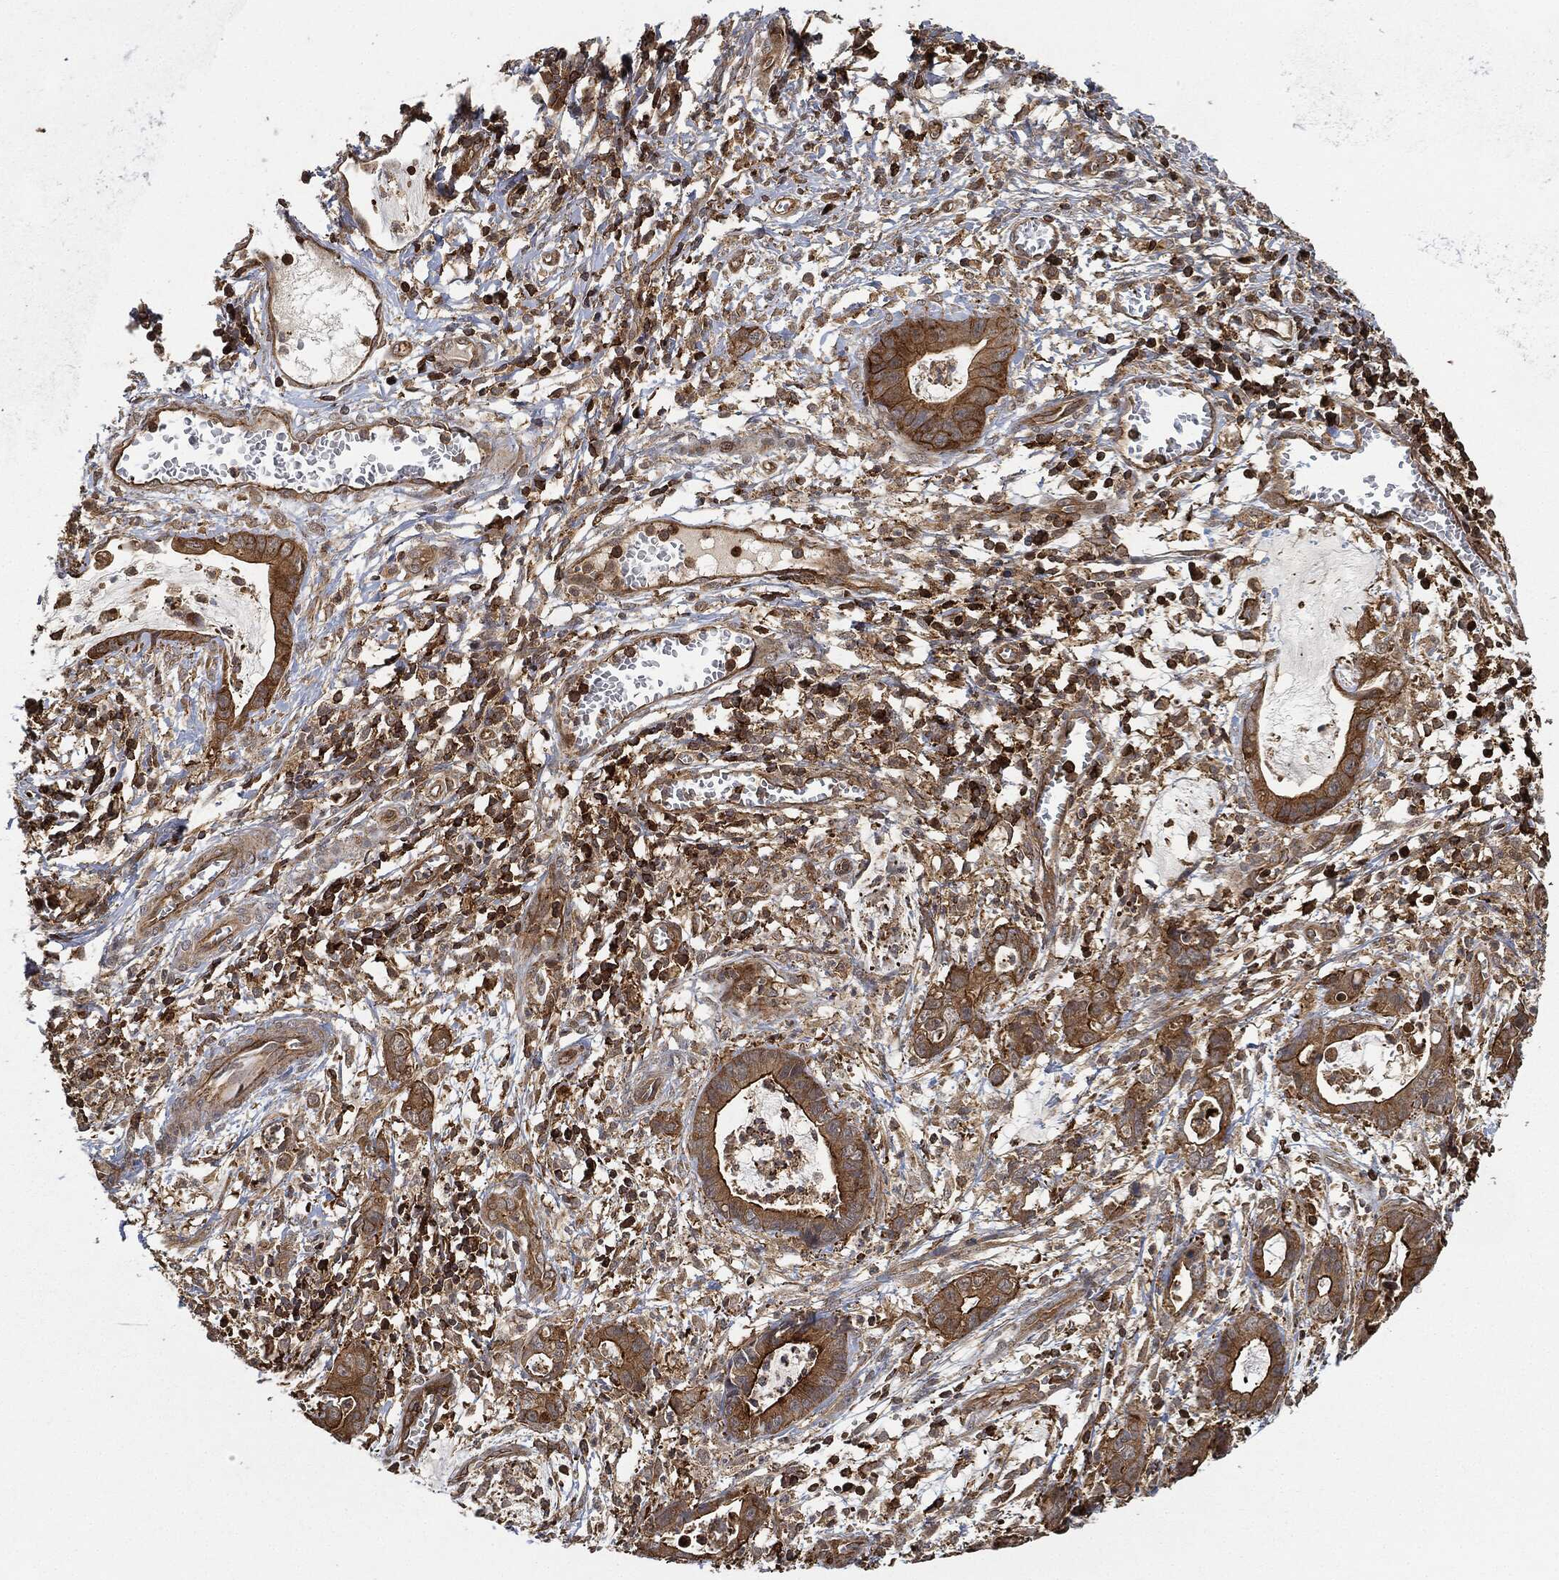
{"staining": {"intensity": "strong", "quantity": "25%-75%", "location": "cytoplasmic/membranous"}, "tissue": "cervical cancer", "cell_type": "Tumor cells", "image_type": "cancer", "snomed": [{"axis": "morphology", "description": "Adenocarcinoma, NOS"}, {"axis": "topography", "description": "Cervix"}], "caption": "Immunohistochemistry (DAB) staining of human cervical adenocarcinoma demonstrates strong cytoplasmic/membranous protein expression in approximately 25%-75% of tumor cells. The protein of interest is shown in brown color, while the nuclei are stained blue.", "gene": "TPT1", "patient": {"sex": "female", "age": 44}}